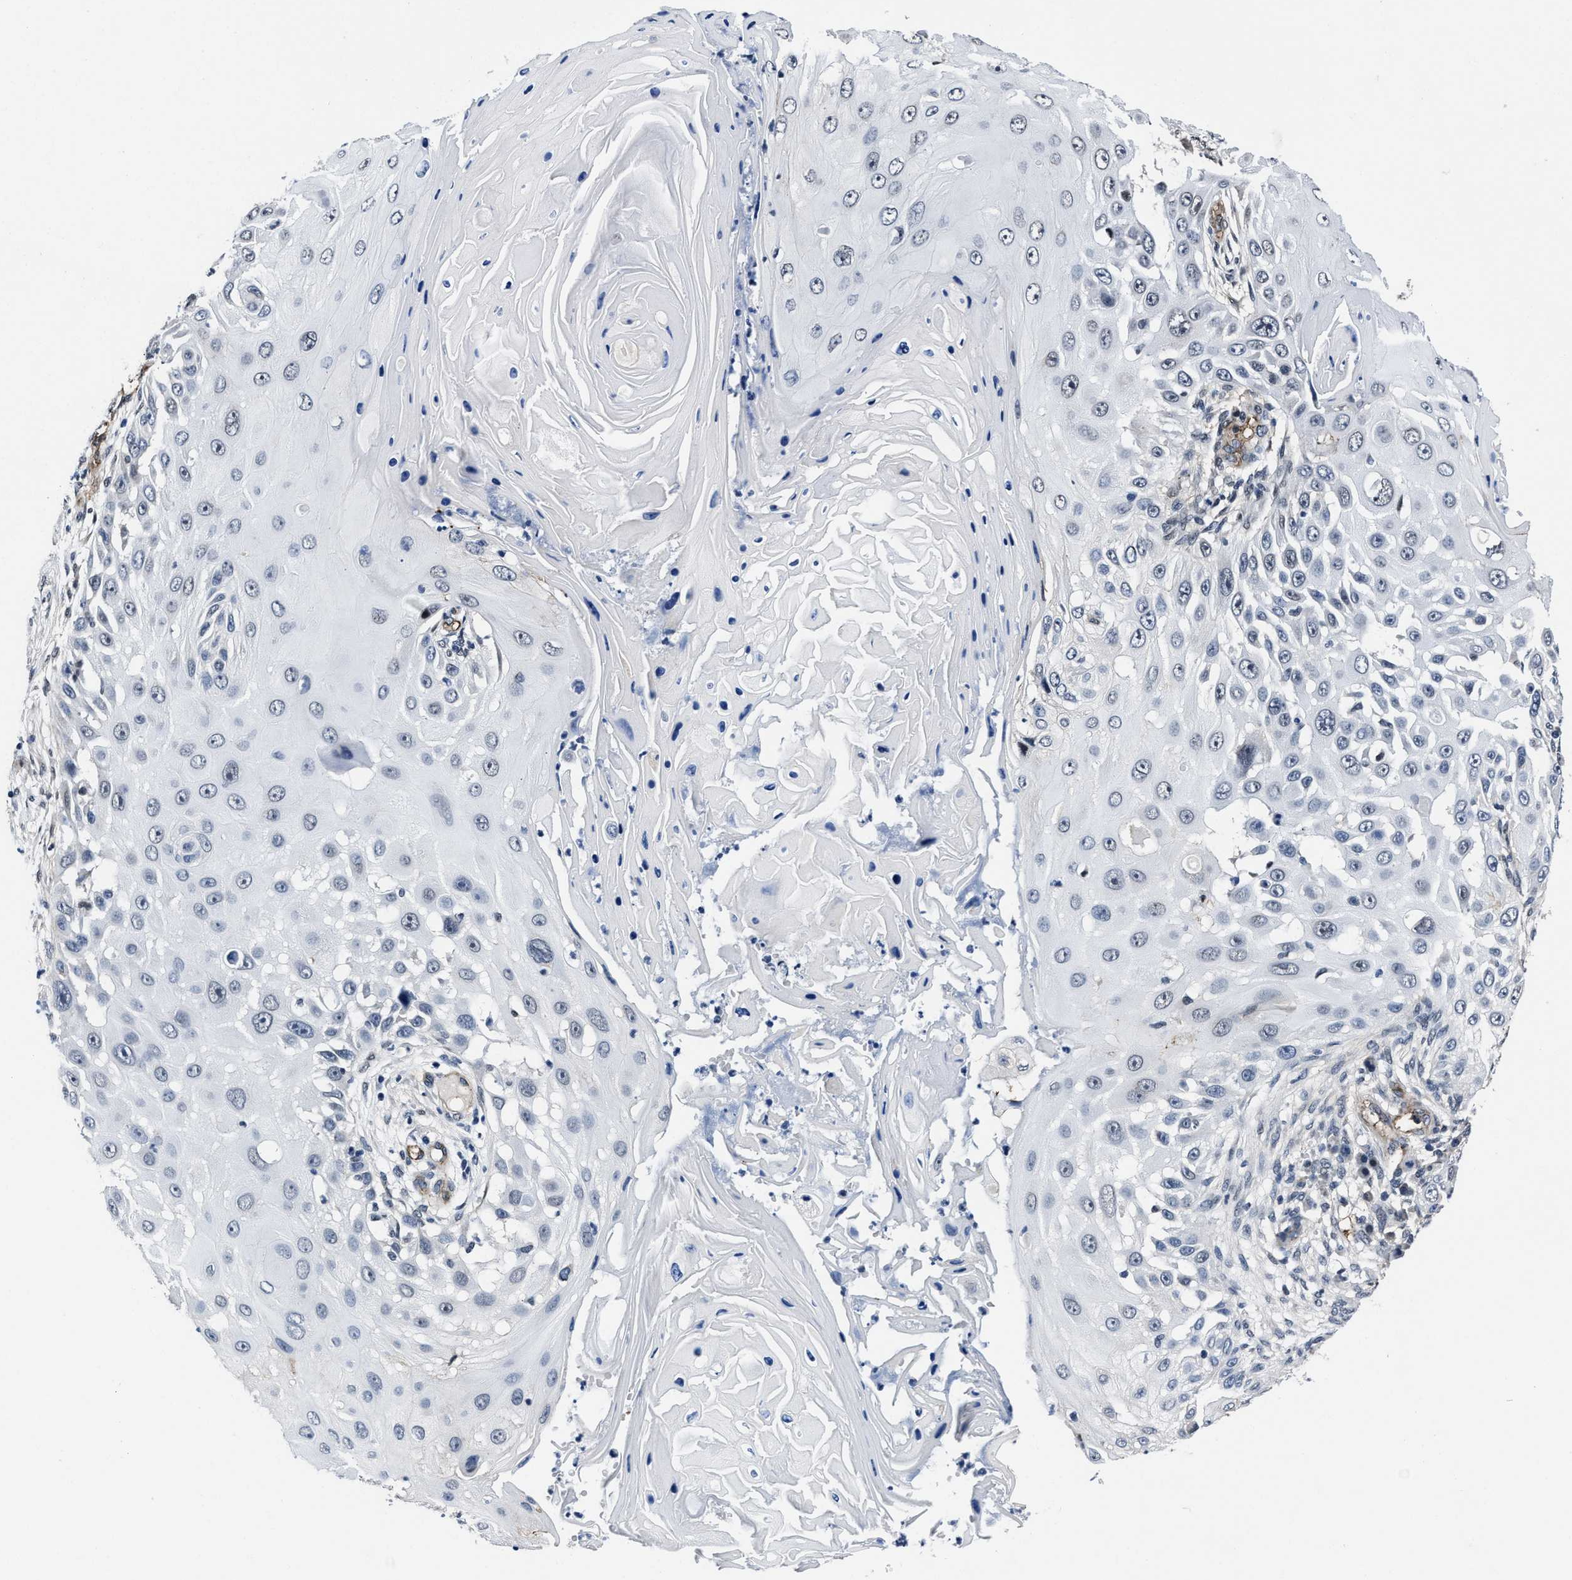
{"staining": {"intensity": "negative", "quantity": "none", "location": "none"}, "tissue": "skin cancer", "cell_type": "Tumor cells", "image_type": "cancer", "snomed": [{"axis": "morphology", "description": "Squamous cell carcinoma, NOS"}, {"axis": "topography", "description": "Skin"}], "caption": "Skin cancer was stained to show a protein in brown. There is no significant expression in tumor cells.", "gene": "MARCKSL1", "patient": {"sex": "female", "age": 44}}